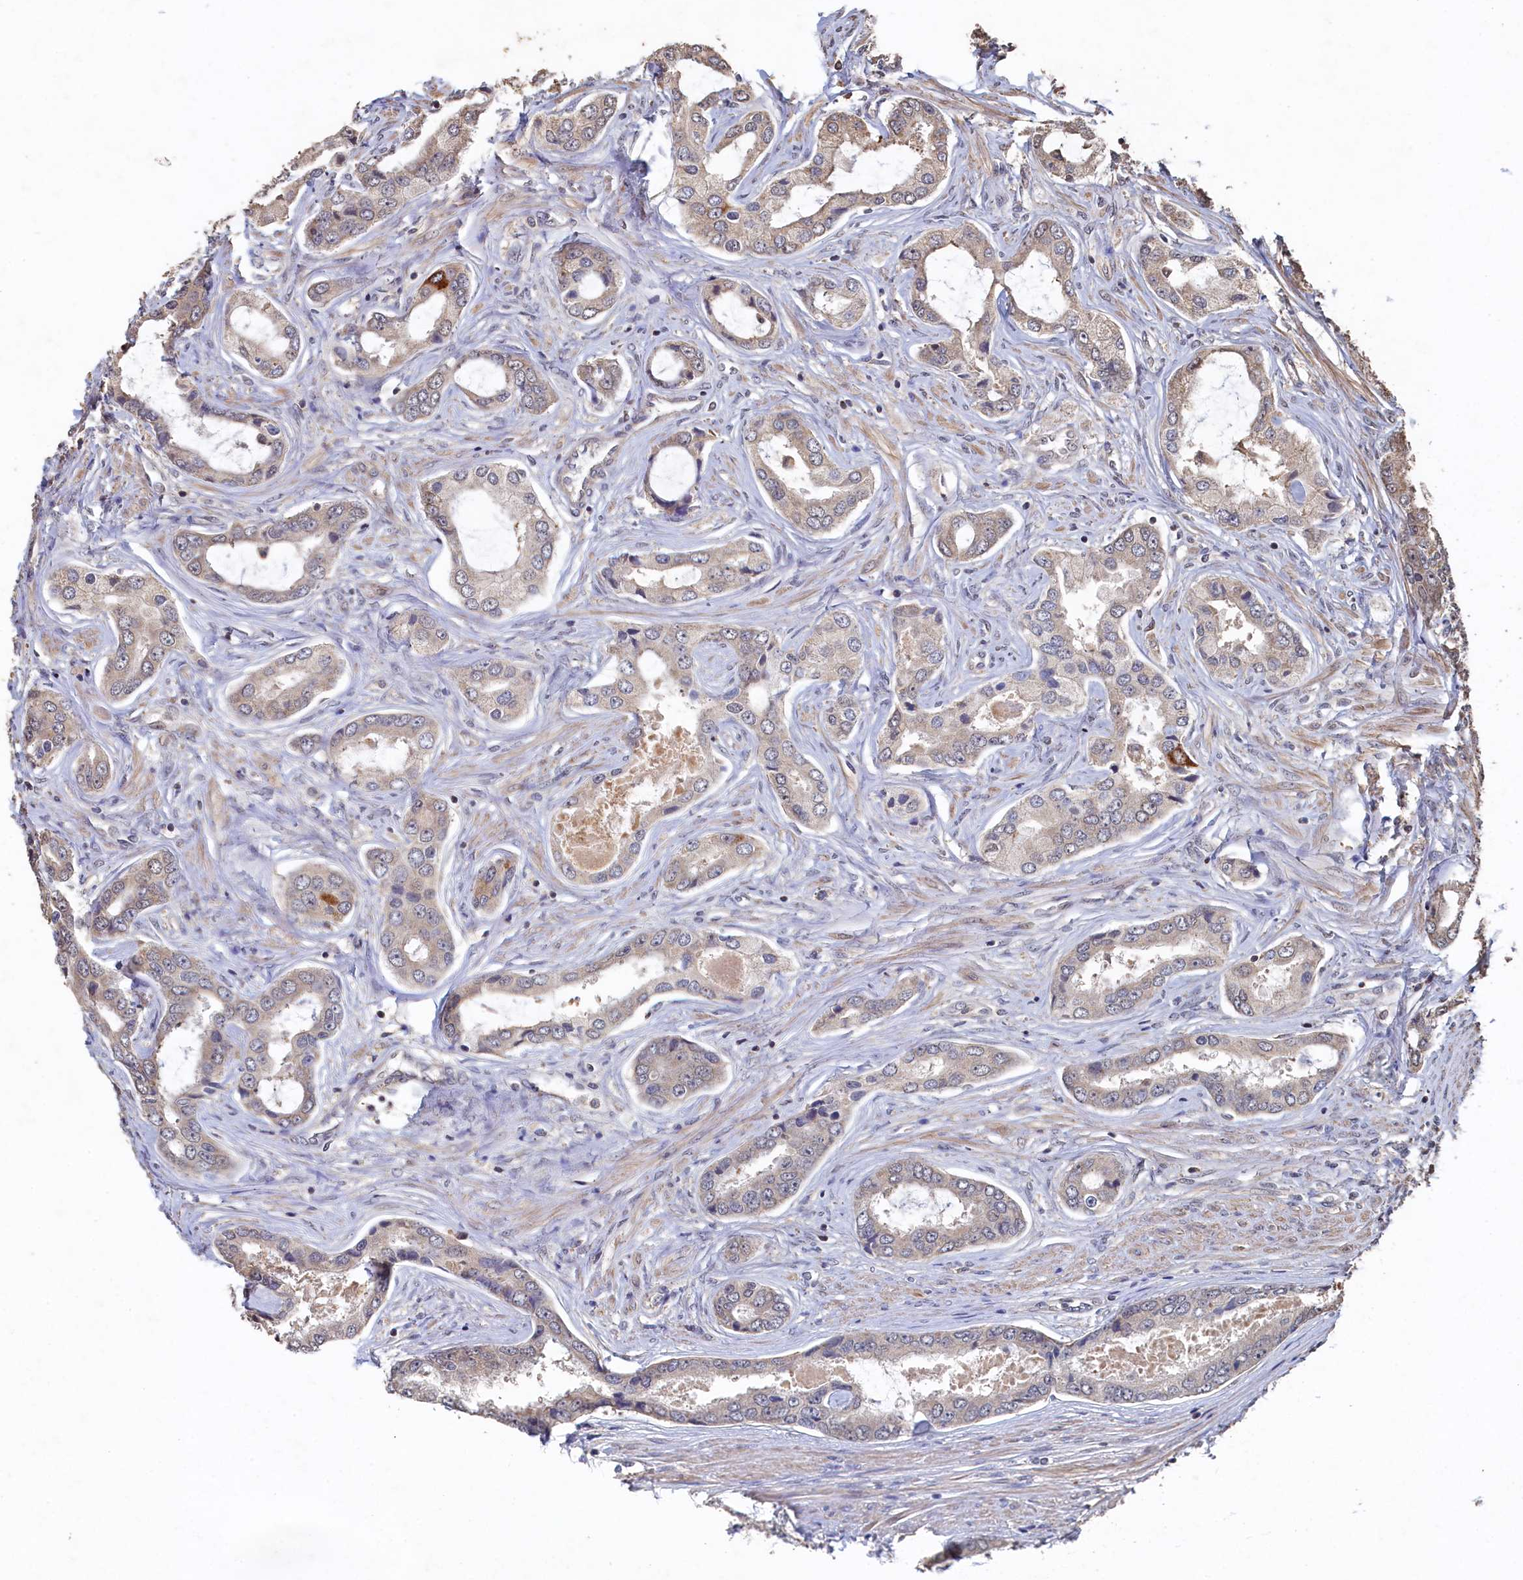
{"staining": {"intensity": "negative", "quantity": "none", "location": "none"}, "tissue": "prostate cancer", "cell_type": "Tumor cells", "image_type": "cancer", "snomed": [{"axis": "morphology", "description": "Adenocarcinoma, Low grade"}, {"axis": "topography", "description": "Prostate"}], "caption": "A high-resolution micrograph shows immunohistochemistry staining of adenocarcinoma (low-grade) (prostate), which demonstrates no significant positivity in tumor cells.", "gene": "PIGN", "patient": {"sex": "male", "age": 68}}